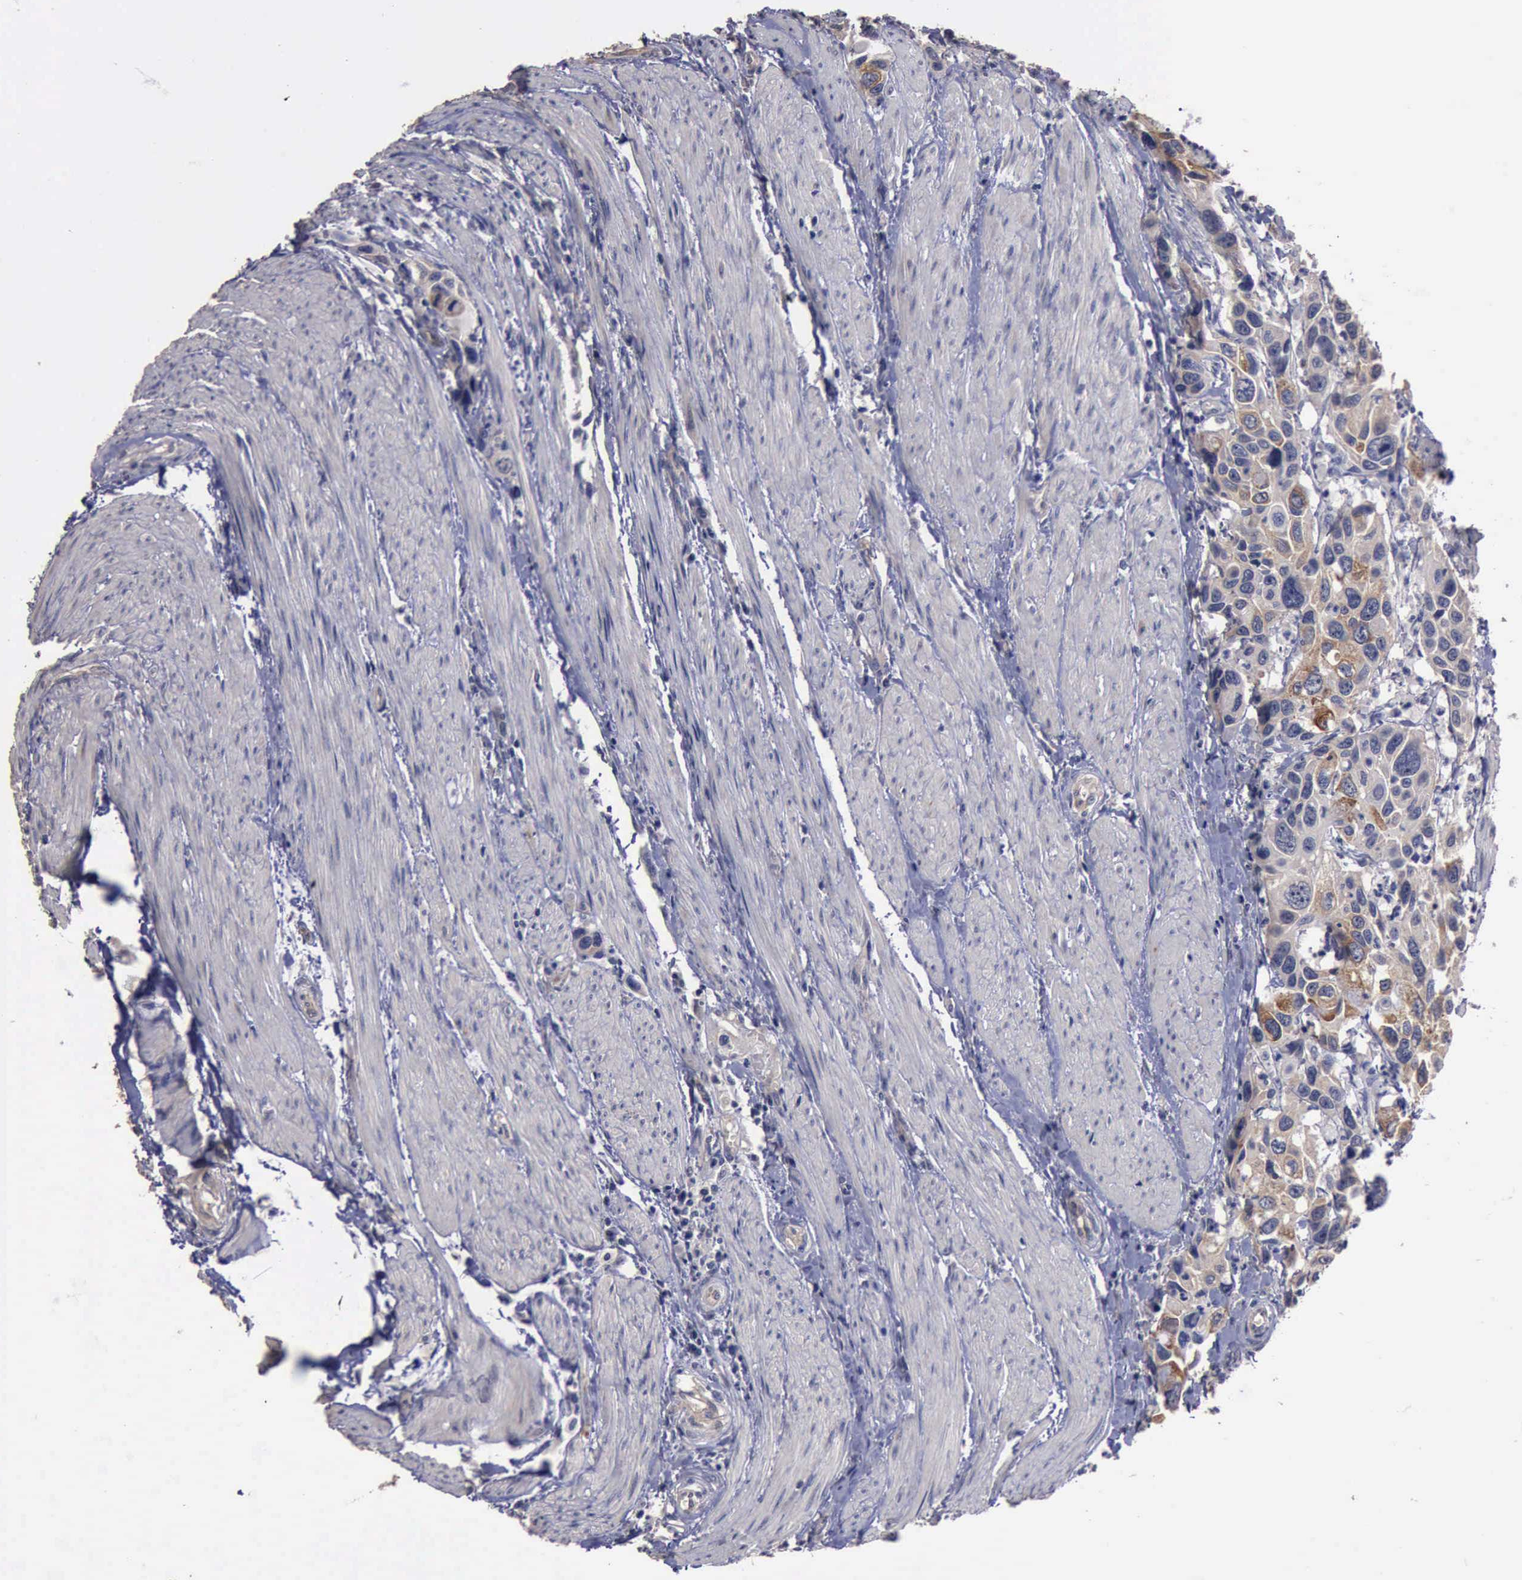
{"staining": {"intensity": "weak", "quantity": "25%-75%", "location": "cytoplasmic/membranous"}, "tissue": "urothelial cancer", "cell_type": "Tumor cells", "image_type": "cancer", "snomed": [{"axis": "morphology", "description": "Urothelial carcinoma, High grade"}, {"axis": "topography", "description": "Urinary bladder"}], "caption": "Urothelial cancer stained with IHC exhibits weak cytoplasmic/membranous expression in approximately 25%-75% of tumor cells.", "gene": "CRKL", "patient": {"sex": "male", "age": 66}}